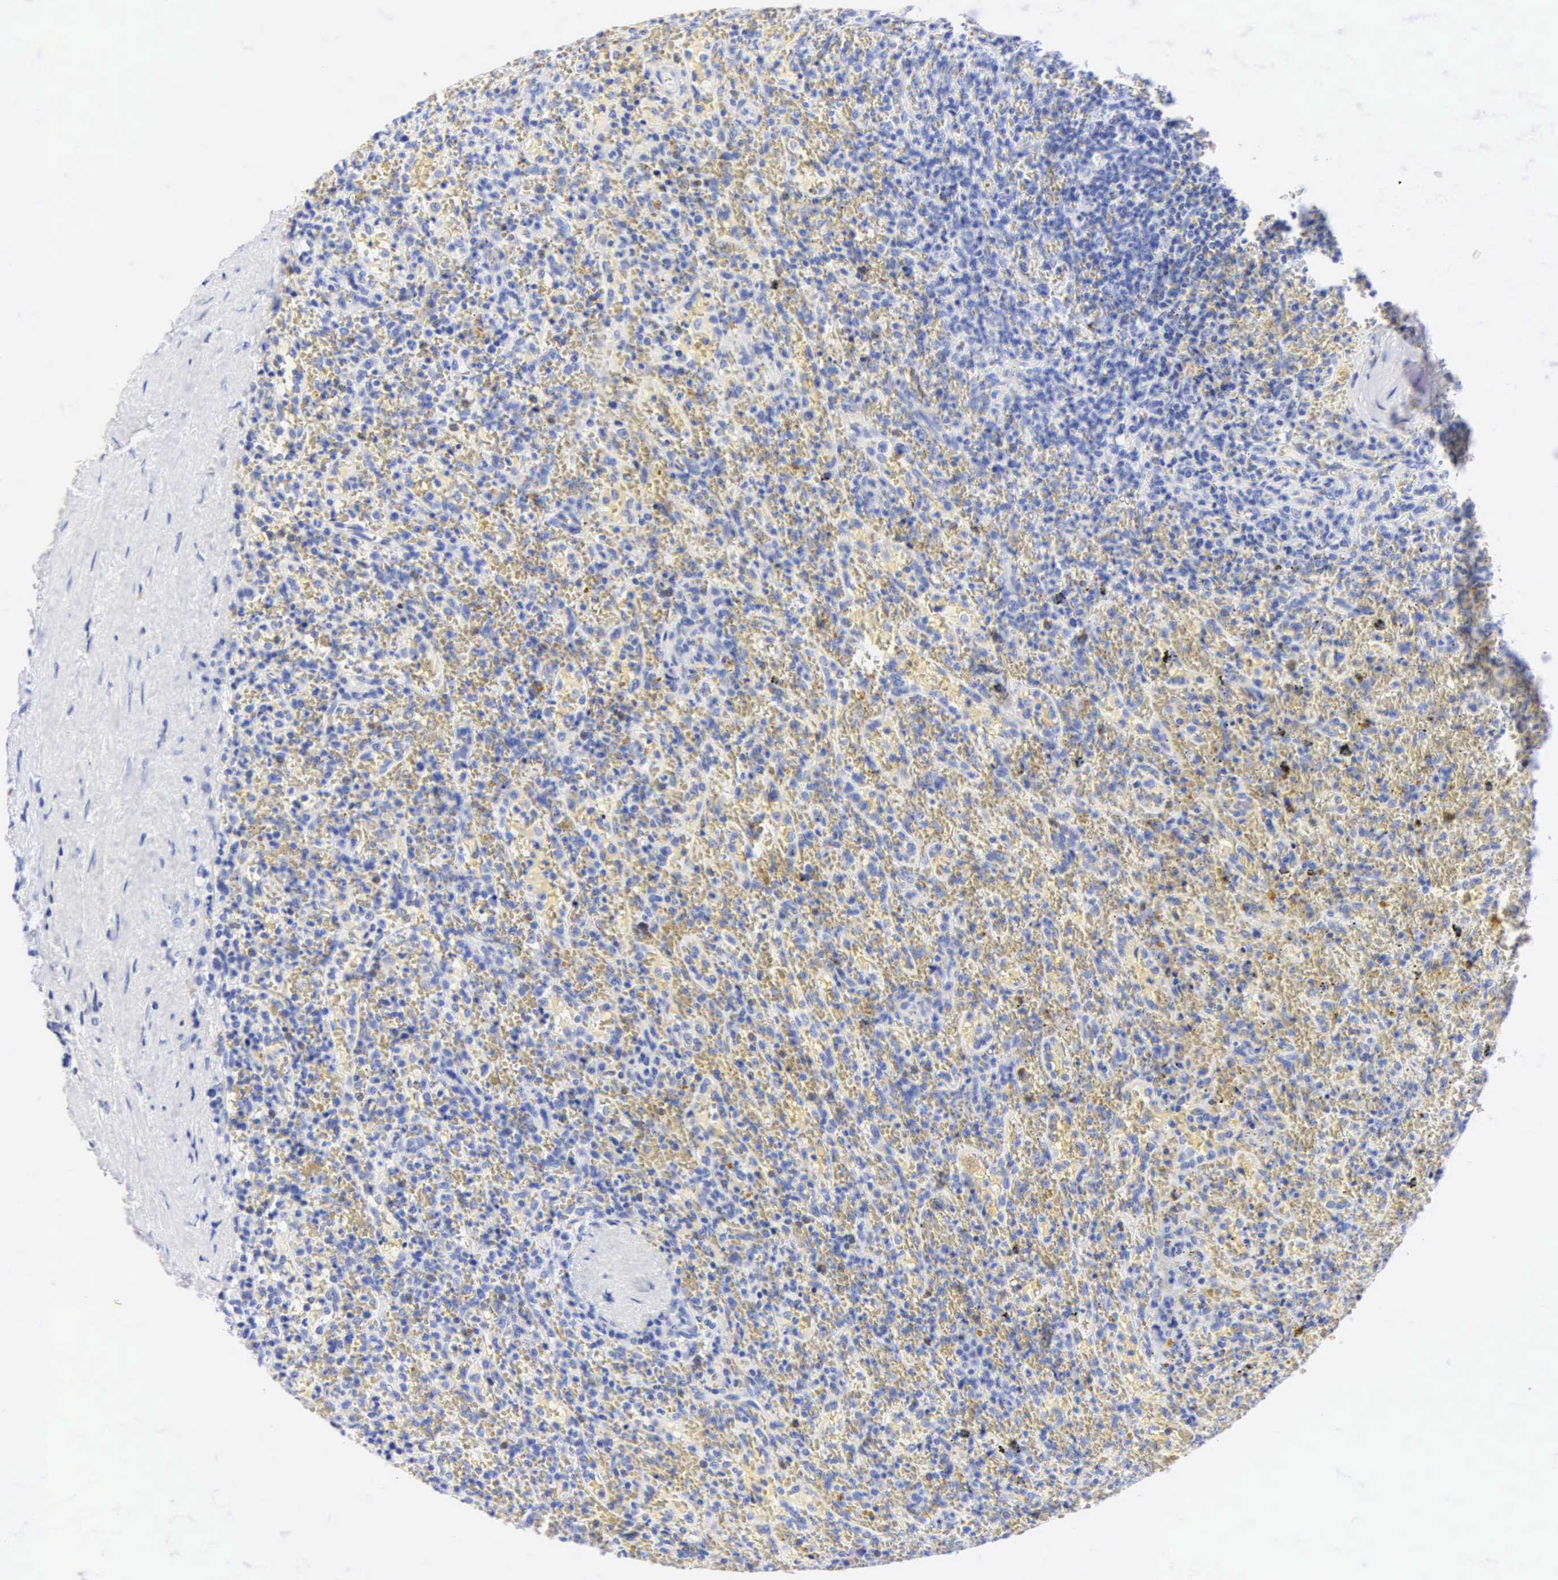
{"staining": {"intensity": "negative", "quantity": "none", "location": "none"}, "tissue": "lymphoma", "cell_type": "Tumor cells", "image_type": "cancer", "snomed": [{"axis": "morphology", "description": "Malignant lymphoma, non-Hodgkin's type, High grade"}, {"axis": "topography", "description": "Spleen"}, {"axis": "topography", "description": "Lymph node"}], "caption": "A histopathology image of high-grade malignant lymphoma, non-Hodgkin's type stained for a protein exhibits no brown staining in tumor cells.", "gene": "KRT20", "patient": {"sex": "female", "age": 70}}